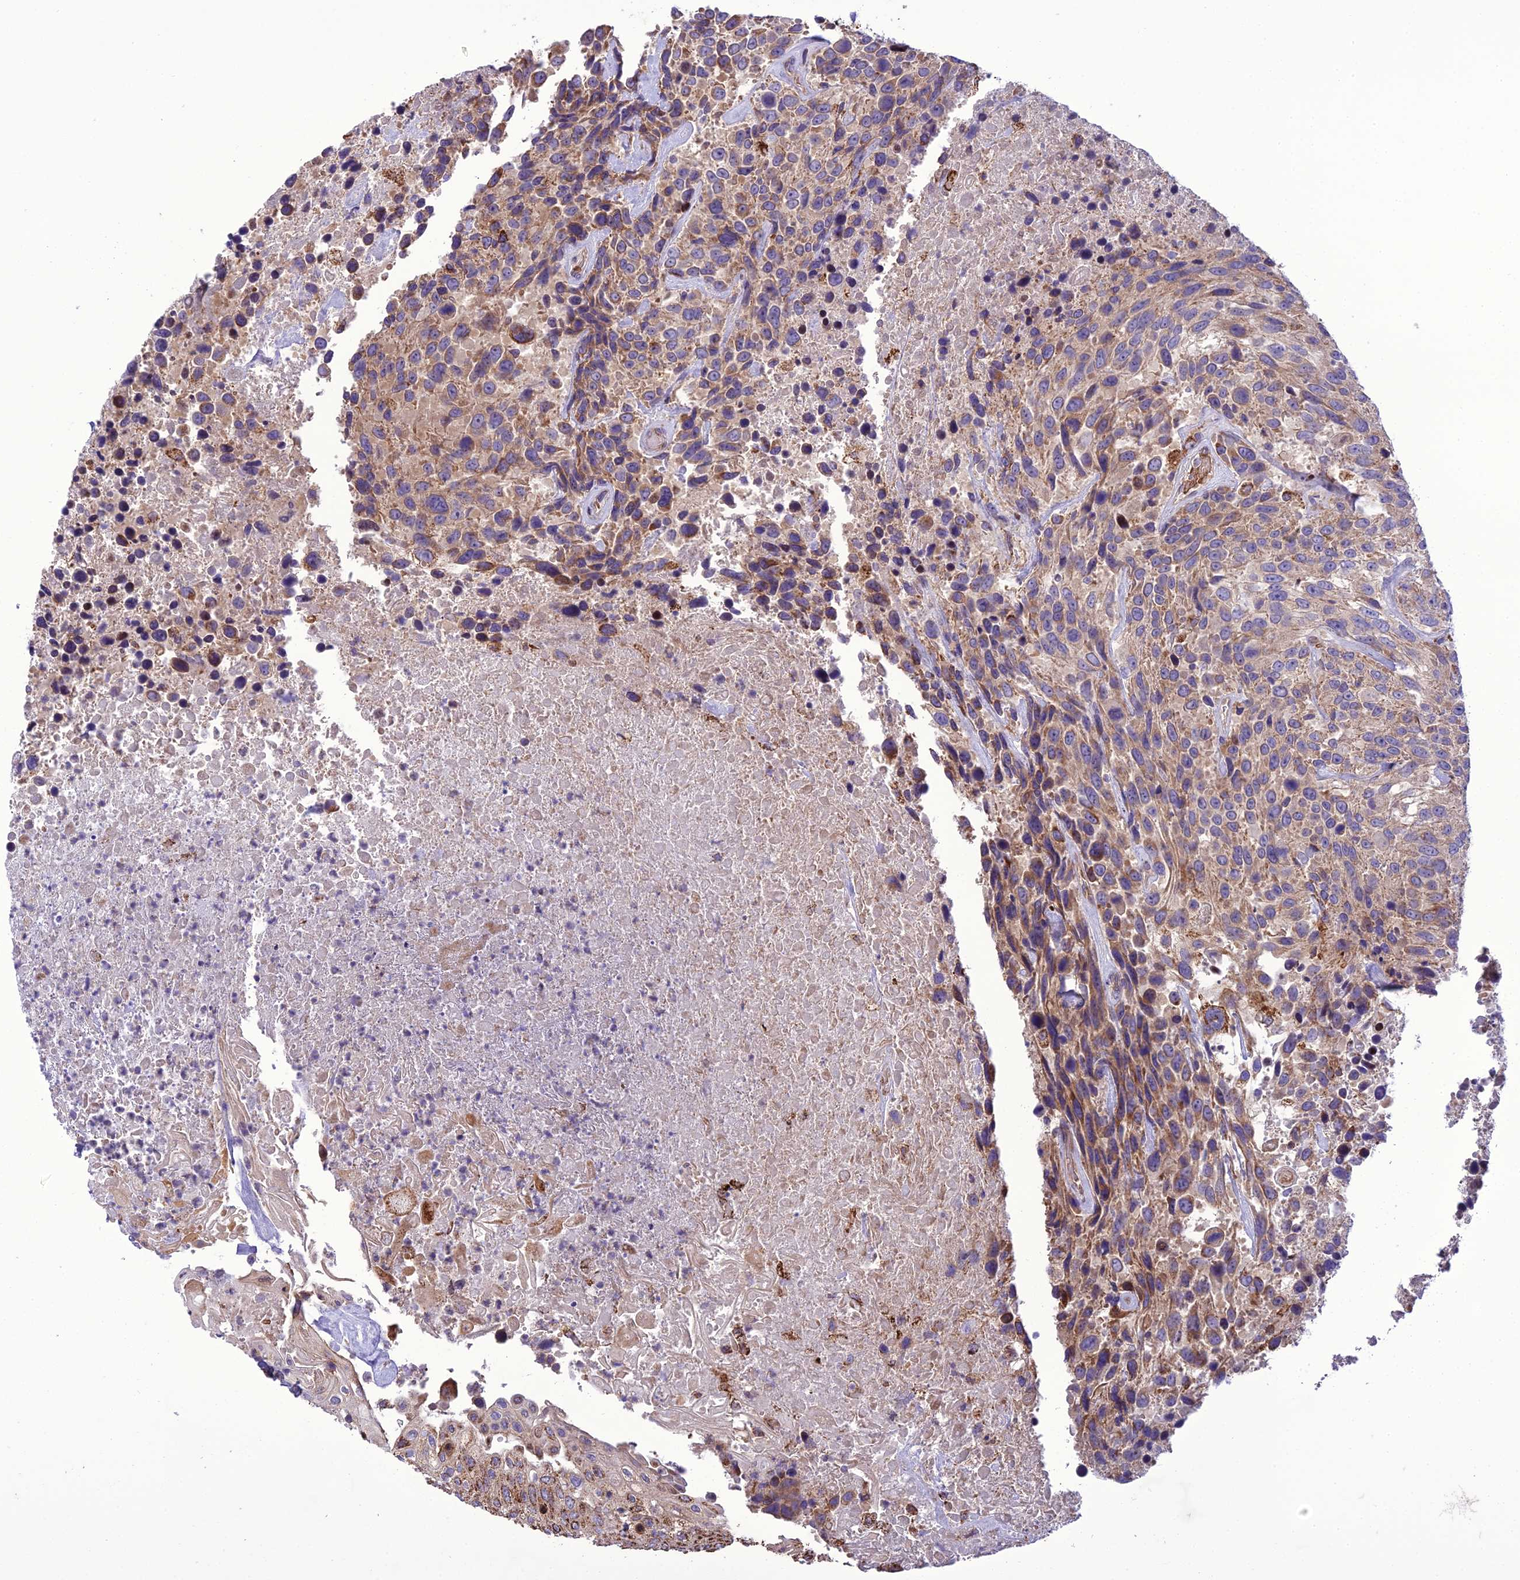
{"staining": {"intensity": "moderate", "quantity": ">75%", "location": "cytoplasmic/membranous"}, "tissue": "urothelial cancer", "cell_type": "Tumor cells", "image_type": "cancer", "snomed": [{"axis": "morphology", "description": "Urothelial carcinoma, High grade"}, {"axis": "topography", "description": "Urinary bladder"}], "caption": "Immunohistochemical staining of human urothelial cancer displays moderate cytoplasmic/membranous protein staining in about >75% of tumor cells. The protein of interest is stained brown, and the nuclei are stained in blue (DAB IHC with brightfield microscopy, high magnification).", "gene": "TBC1D24", "patient": {"sex": "female", "age": 70}}